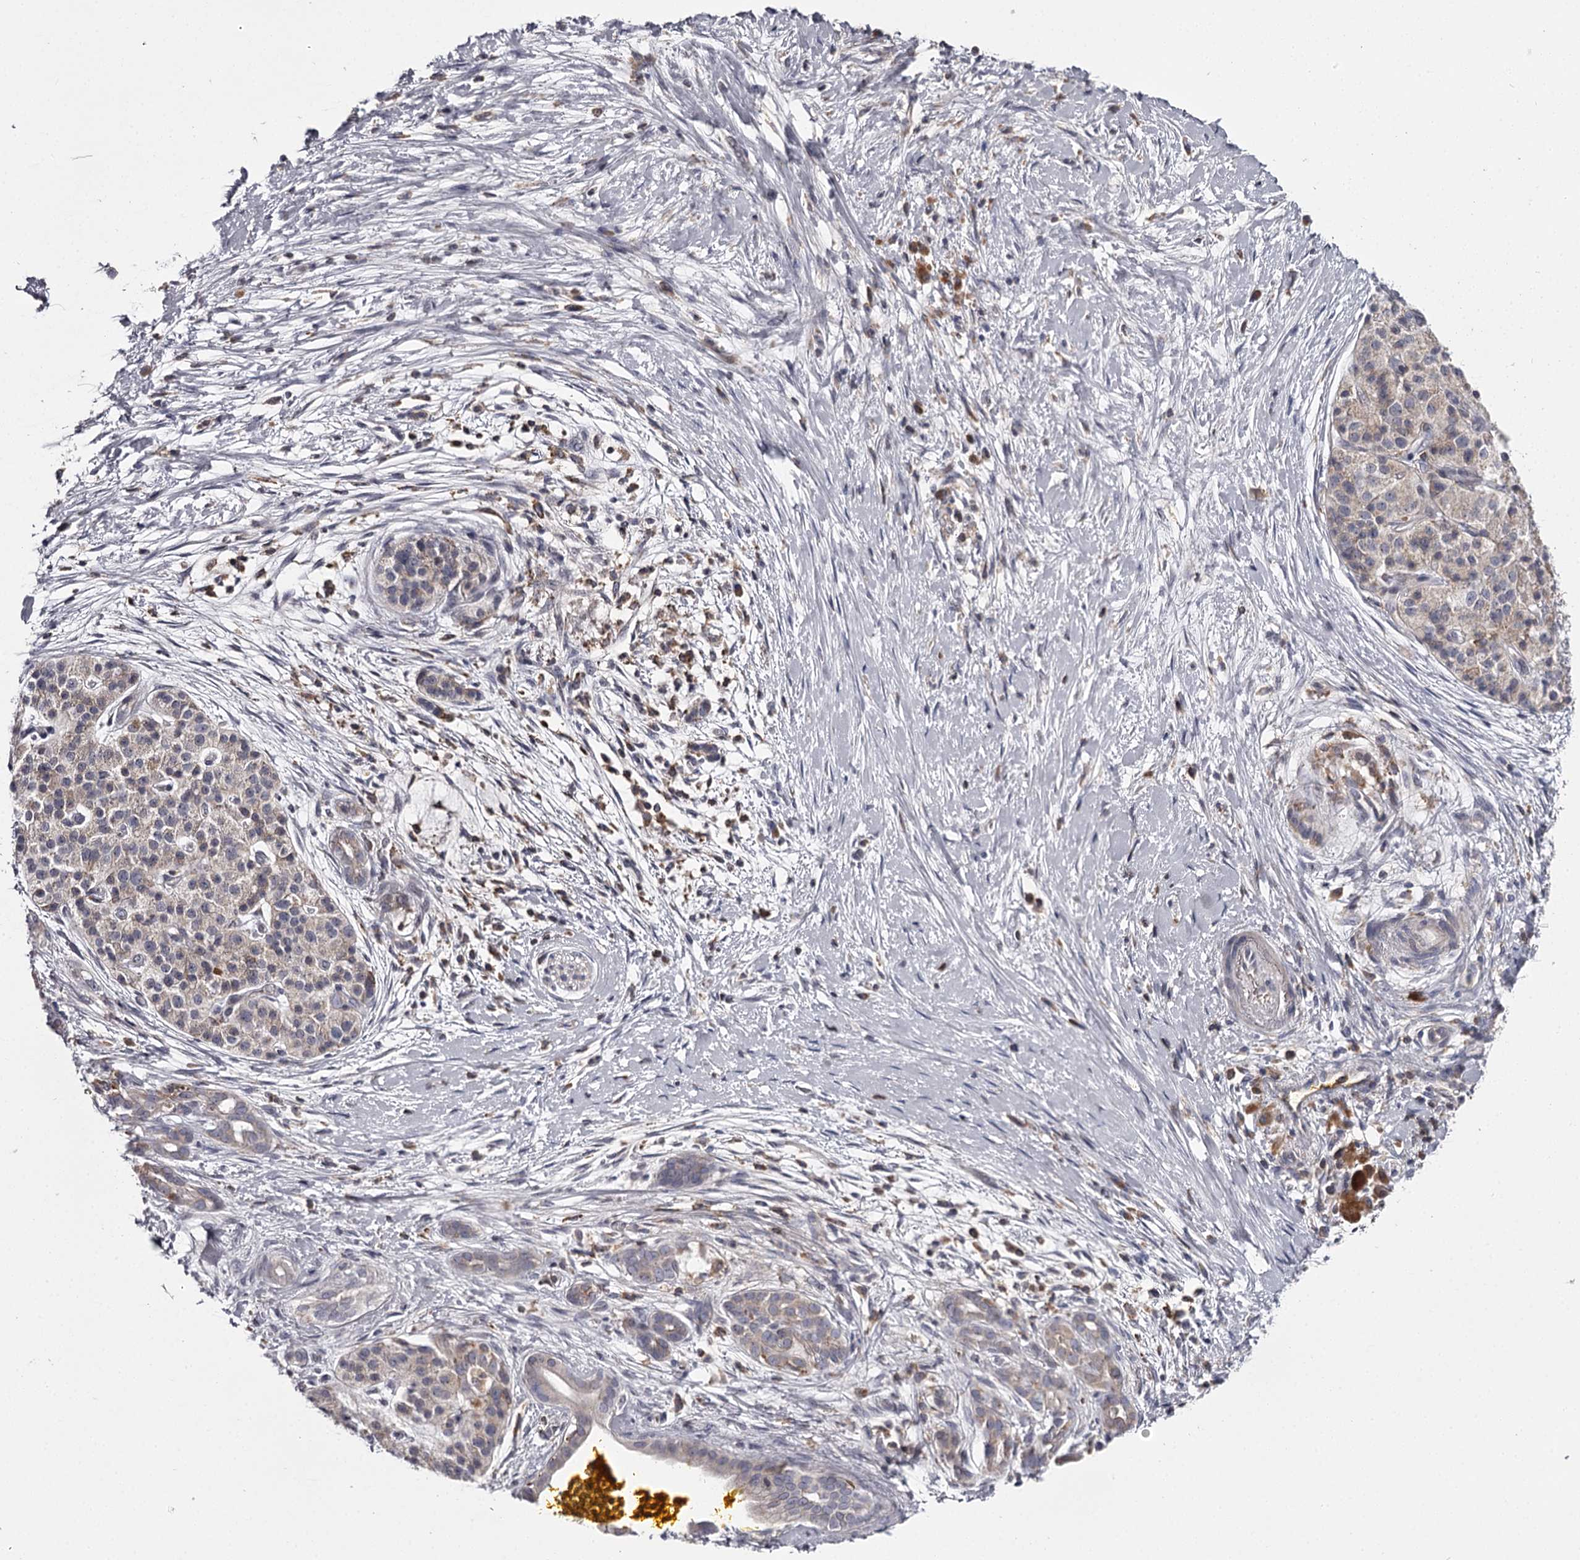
{"staining": {"intensity": "weak", "quantity": ">75%", "location": "cytoplasmic/membranous"}, "tissue": "pancreatic cancer", "cell_type": "Tumor cells", "image_type": "cancer", "snomed": [{"axis": "morphology", "description": "Adenocarcinoma, NOS"}, {"axis": "topography", "description": "Pancreas"}], "caption": "Adenocarcinoma (pancreatic) was stained to show a protein in brown. There is low levels of weak cytoplasmic/membranous positivity in about >75% of tumor cells. (DAB (3,3'-diaminobenzidine) IHC with brightfield microscopy, high magnification).", "gene": "RASSF6", "patient": {"sex": "male", "age": 58}}